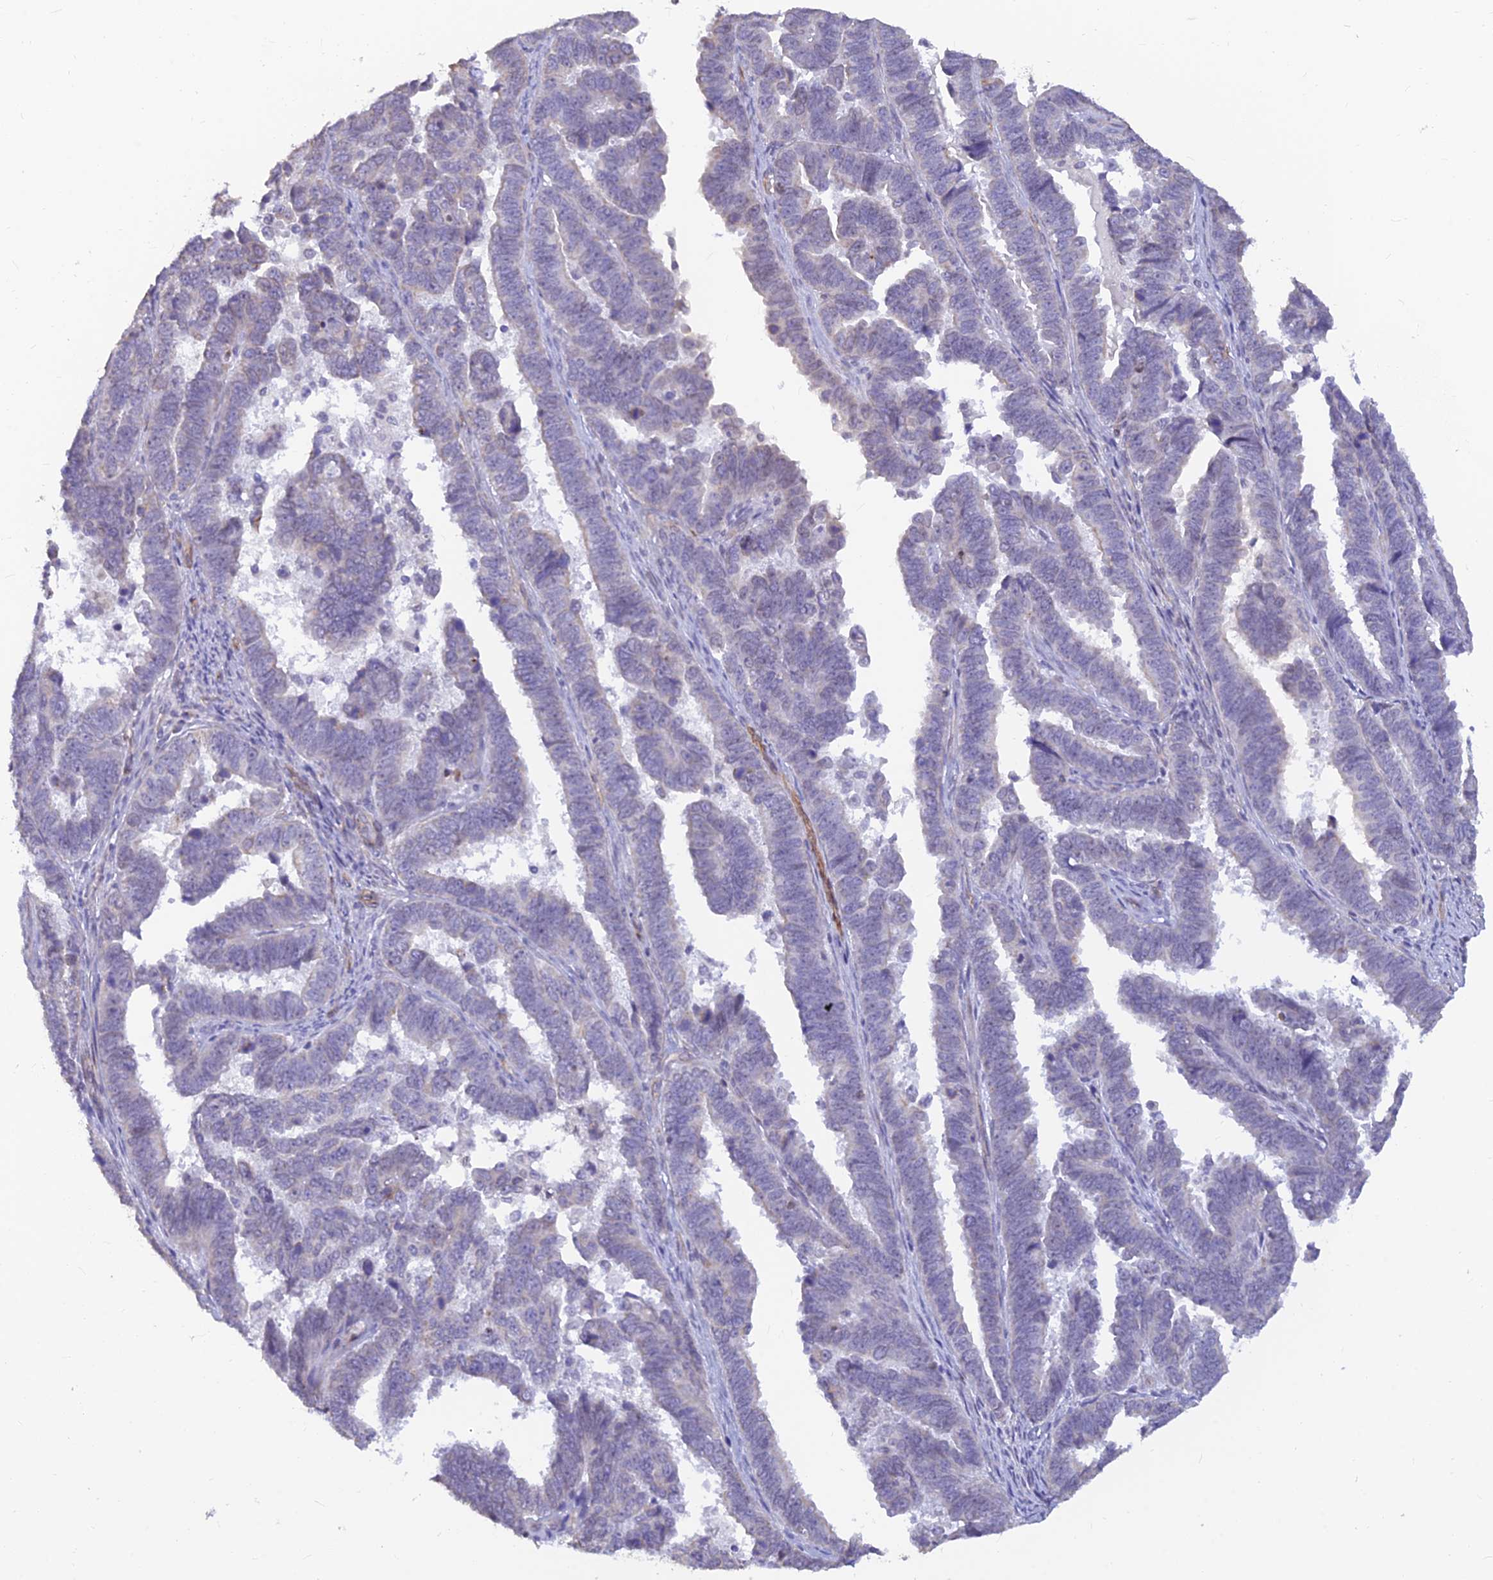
{"staining": {"intensity": "weak", "quantity": "<25%", "location": "cytoplasmic/membranous"}, "tissue": "endometrial cancer", "cell_type": "Tumor cells", "image_type": "cancer", "snomed": [{"axis": "morphology", "description": "Adenocarcinoma, NOS"}, {"axis": "topography", "description": "Endometrium"}], "caption": "A photomicrograph of endometrial cancer (adenocarcinoma) stained for a protein reveals no brown staining in tumor cells. The staining is performed using DAB (3,3'-diaminobenzidine) brown chromogen with nuclei counter-stained in using hematoxylin.", "gene": "ALDH1L2", "patient": {"sex": "female", "age": 75}}